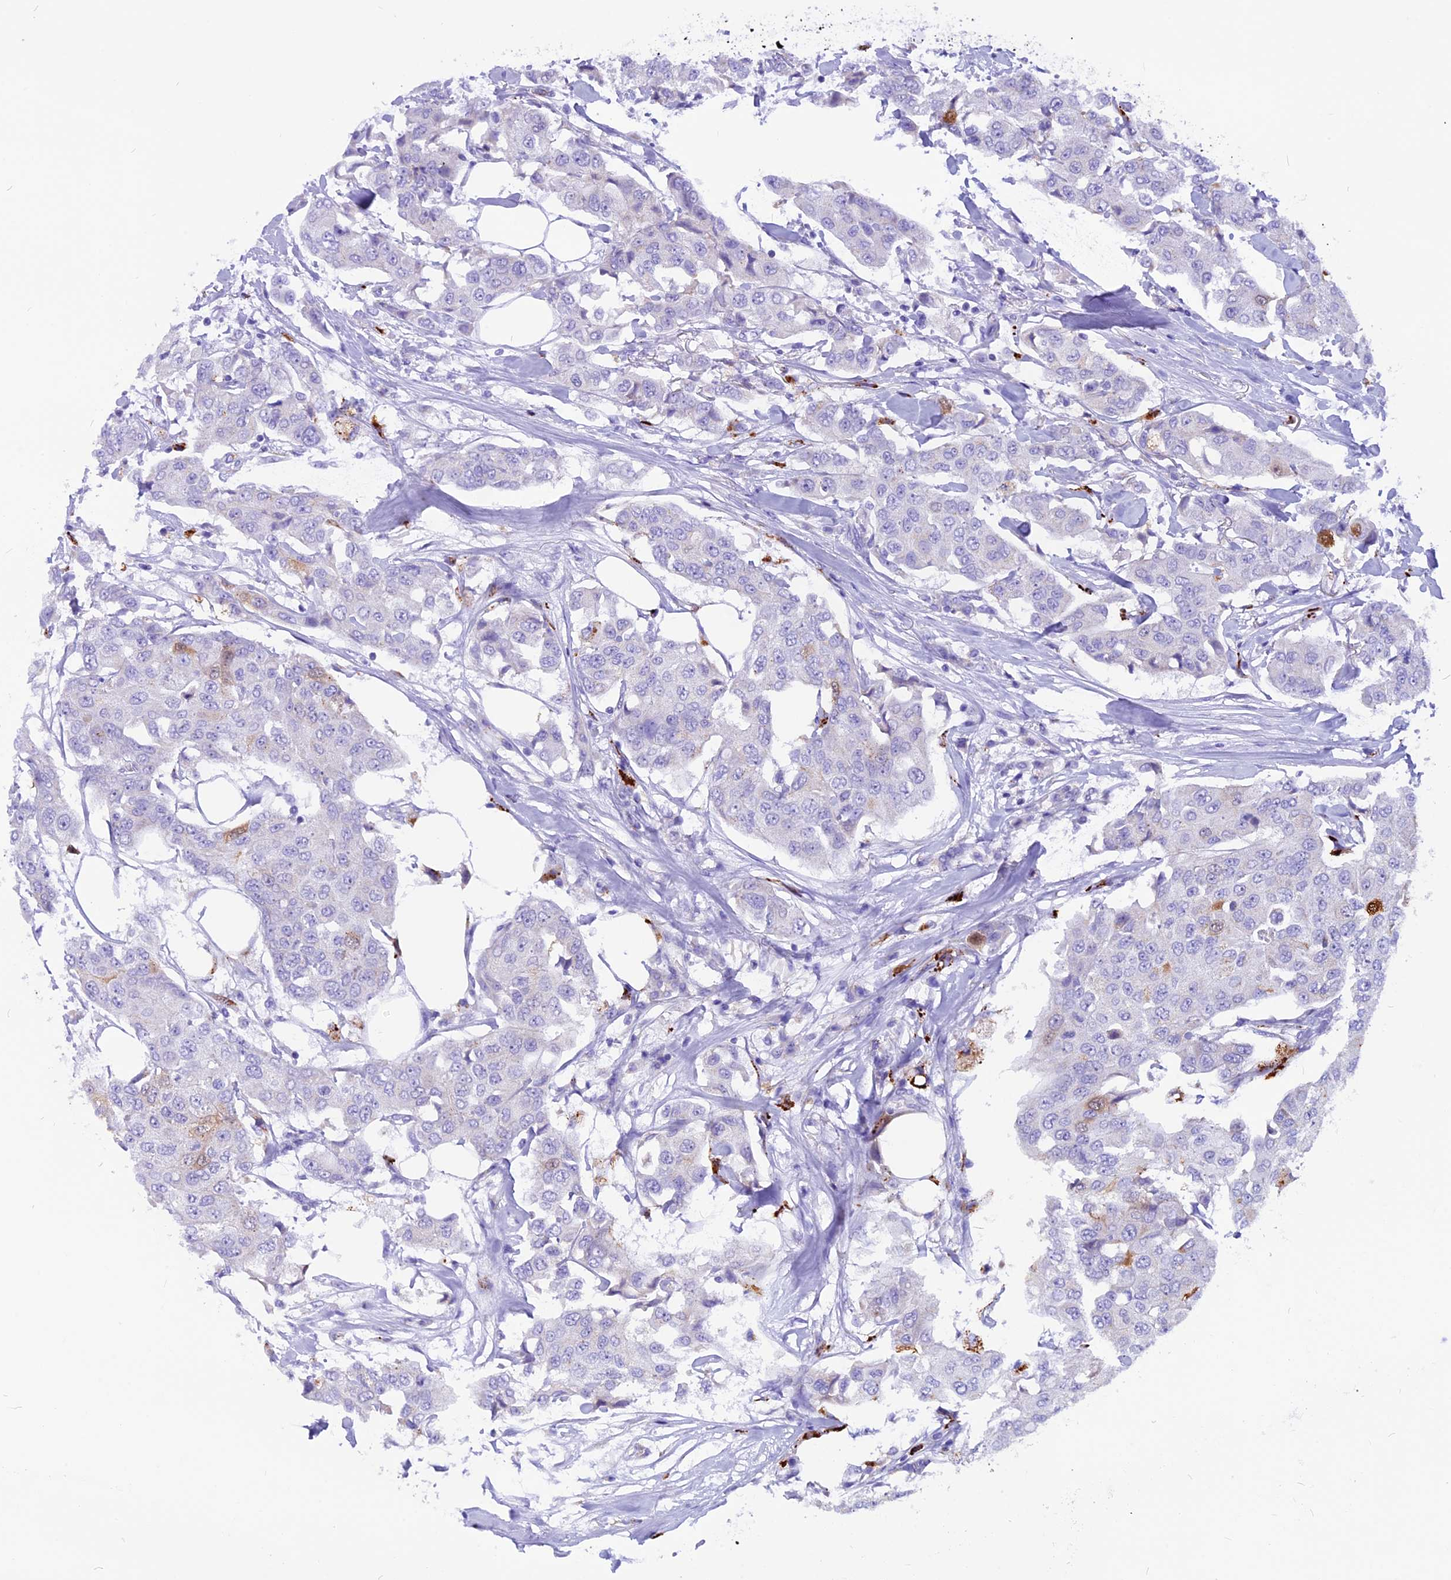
{"staining": {"intensity": "strong", "quantity": "<25%", "location": "cytoplasmic/membranous,nuclear"}, "tissue": "breast cancer", "cell_type": "Tumor cells", "image_type": "cancer", "snomed": [{"axis": "morphology", "description": "Duct carcinoma"}, {"axis": "topography", "description": "Breast"}], "caption": "Breast infiltrating ductal carcinoma stained with immunohistochemistry (IHC) reveals strong cytoplasmic/membranous and nuclear staining in approximately <25% of tumor cells.", "gene": "THRSP", "patient": {"sex": "female", "age": 80}}